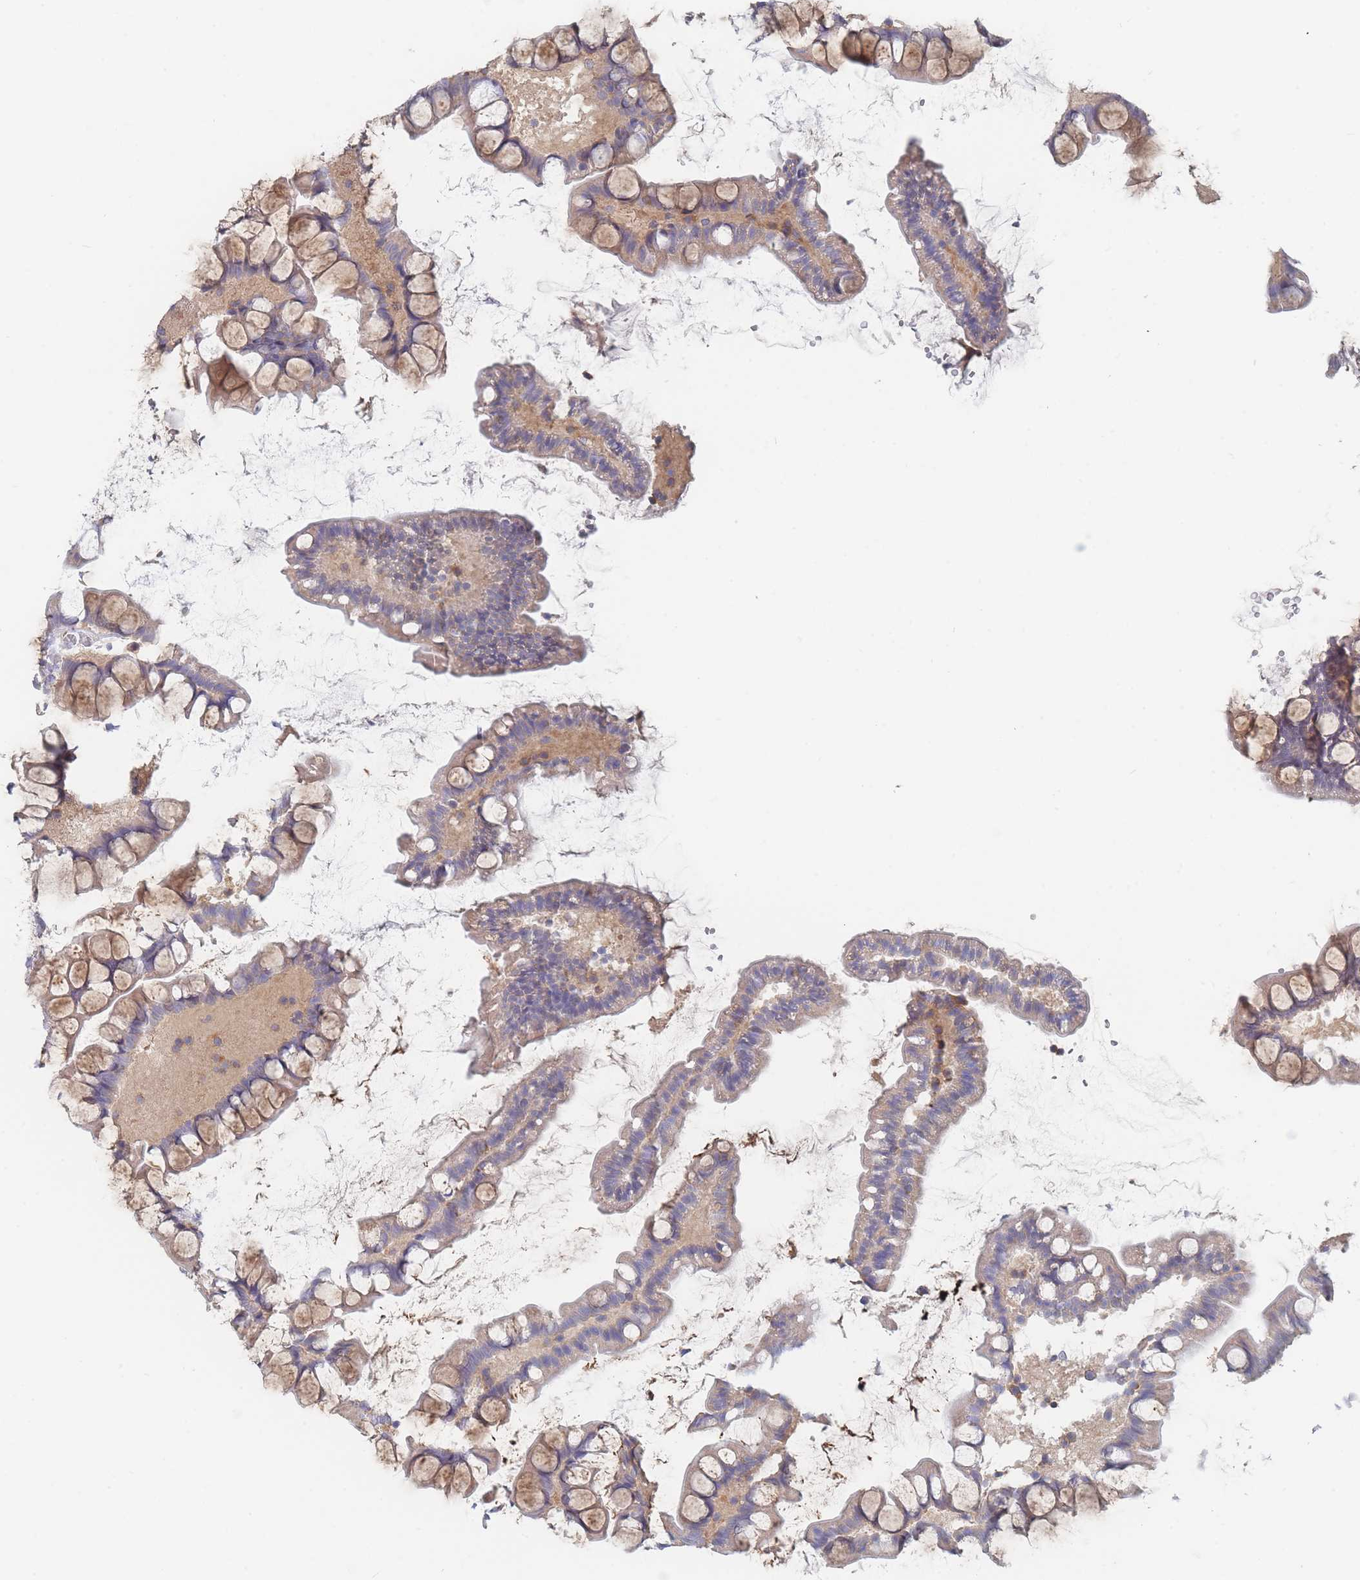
{"staining": {"intensity": "moderate", "quantity": ">75%", "location": "cytoplasmic/membranous"}, "tissue": "small intestine", "cell_type": "Glandular cells", "image_type": "normal", "snomed": [{"axis": "morphology", "description": "Normal tissue, NOS"}, {"axis": "topography", "description": "Small intestine"}], "caption": "A brown stain shows moderate cytoplasmic/membranous staining of a protein in glandular cells of unremarkable small intestine. (DAB (3,3'-diaminobenzidine) IHC with brightfield microscopy, high magnification).", "gene": "PPP6C", "patient": {"sex": "male", "age": 70}}